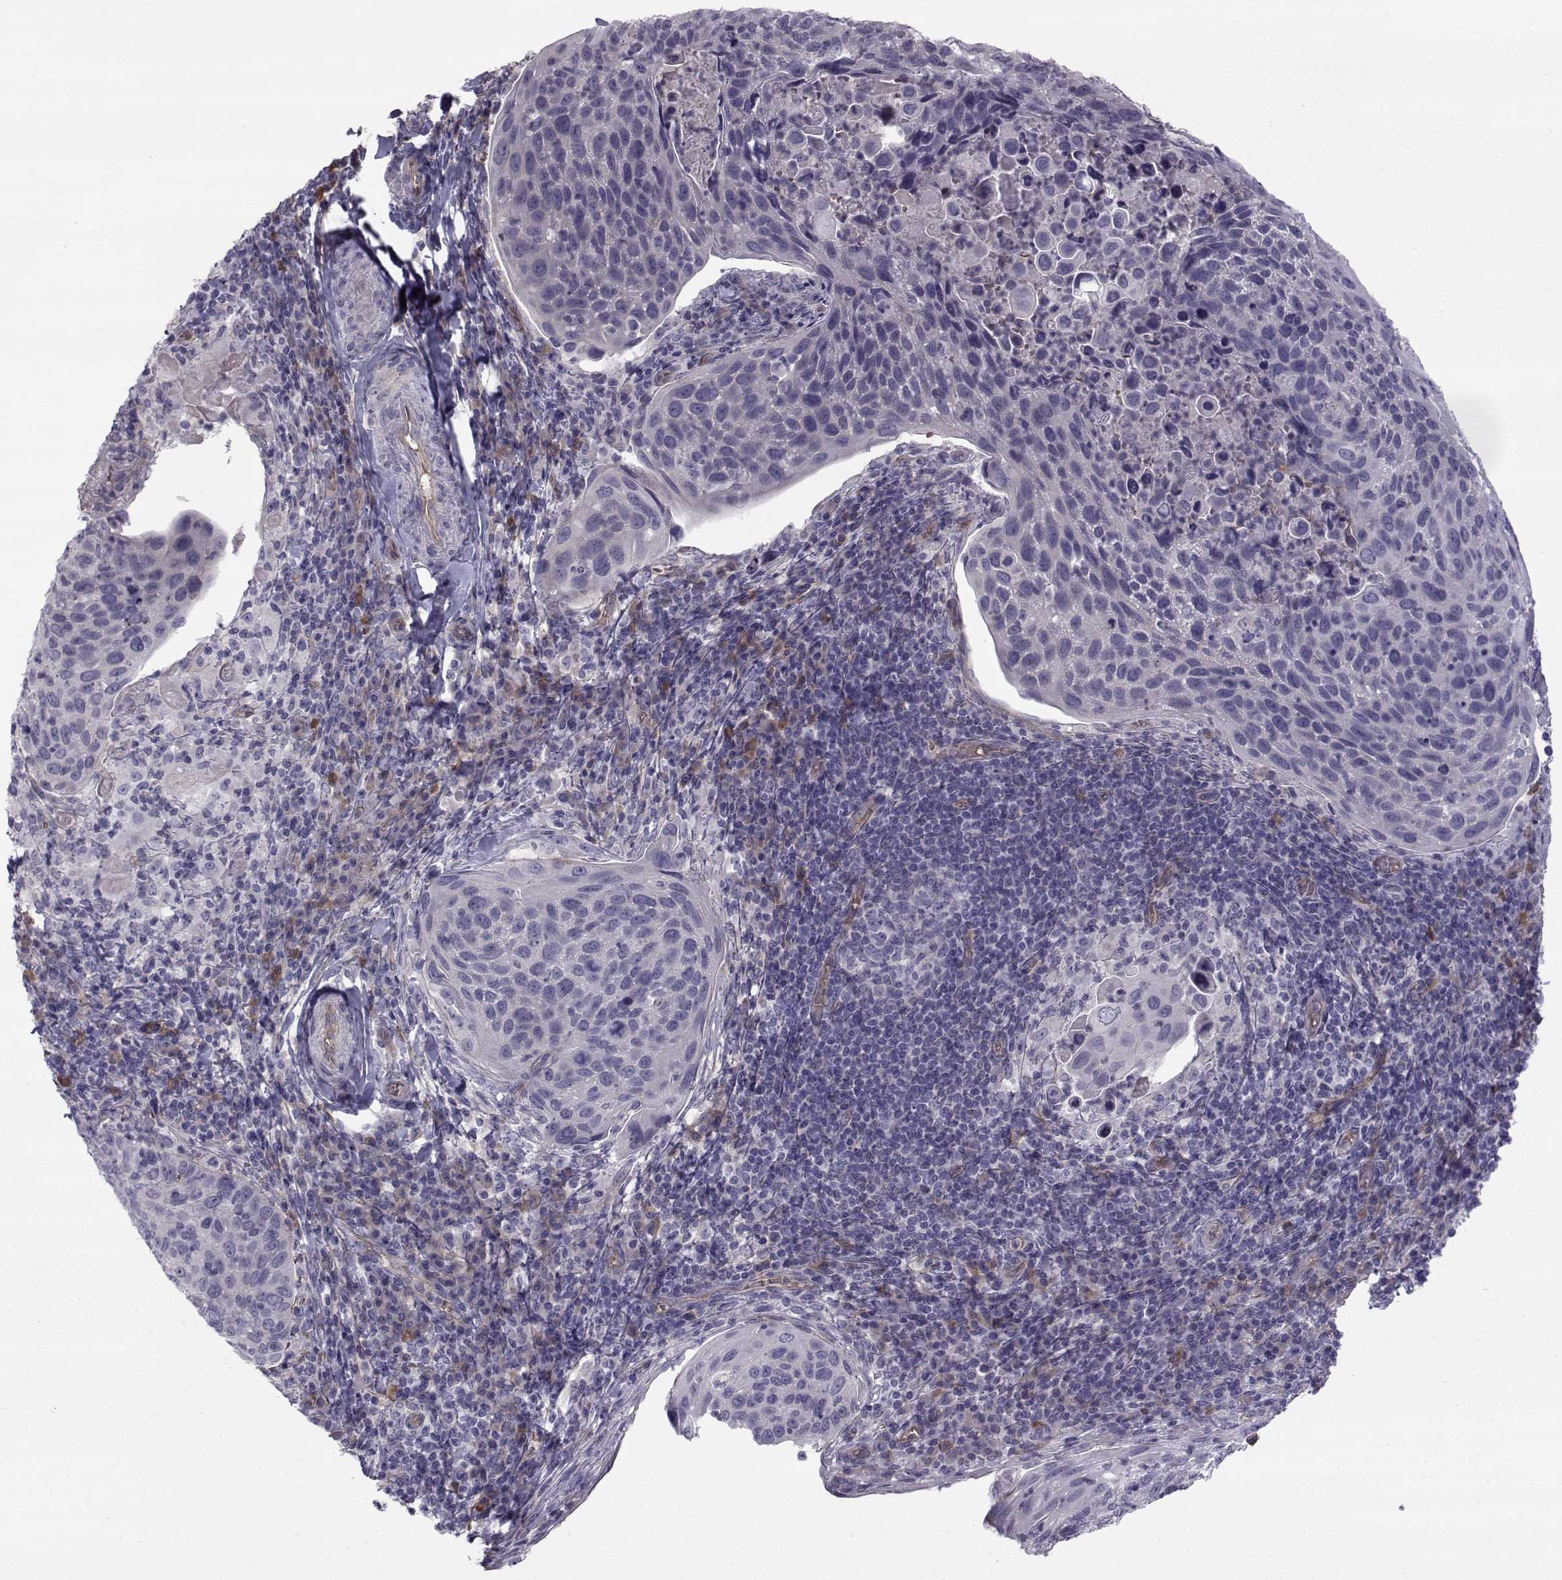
{"staining": {"intensity": "negative", "quantity": "none", "location": "none"}, "tissue": "cervical cancer", "cell_type": "Tumor cells", "image_type": "cancer", "snomed": [{"axis": "morphology", "description": "Squamous cell carcinoma, NOS"}, {"axis": "topography", "description": "Cervix"}], "caption": "Immunohistochemistry (IHC) of human cervical cancer (squamous cell carcinoma) demonstrates no positivity in tumor cells.", "gene": "QPCT", "patient": {"sex": "female", "age": 54}}